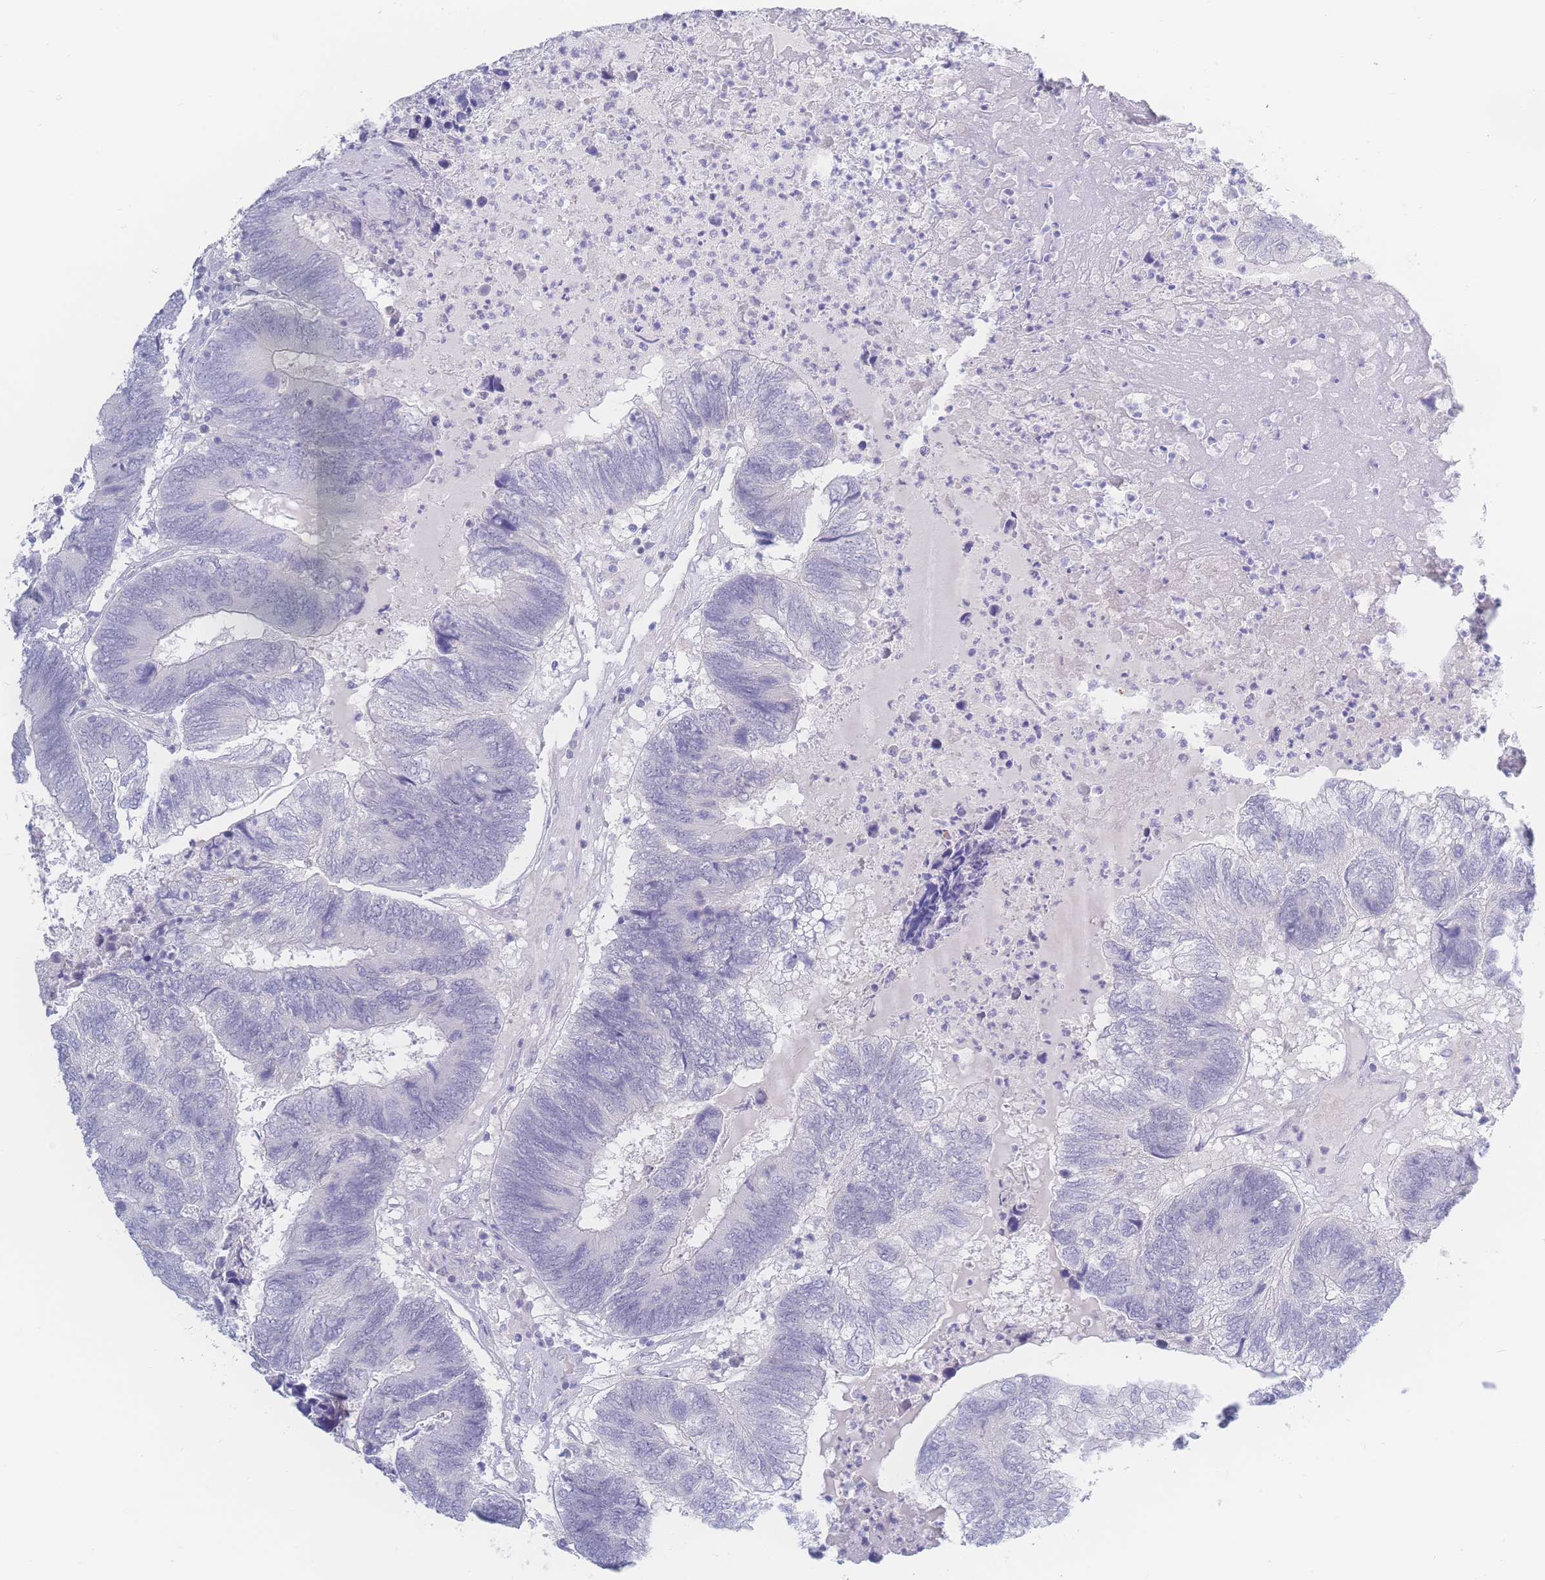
{"staining": {"intensity": "negative", "quantity": "none", "location": "none"}, "tissue": "colorectal cancer", "cell_type": "Tumor cells", "image_type": "cancer", "snomed": [{"axis": "morphology", "description": "Adenocarcinoma, NOS"}, {"axis": "topography", "description": "Colon"}], "caption": "Tumor cells are negative for protein expression in human adenocarcinoma (colorectal). (DAB (3,3'-diaminobenzidine) immunohistochemistry visualized using brightfield microscopy, high magnification).", "gene": "PRSS22", "patient": {"sex": "female", "age": 67}}